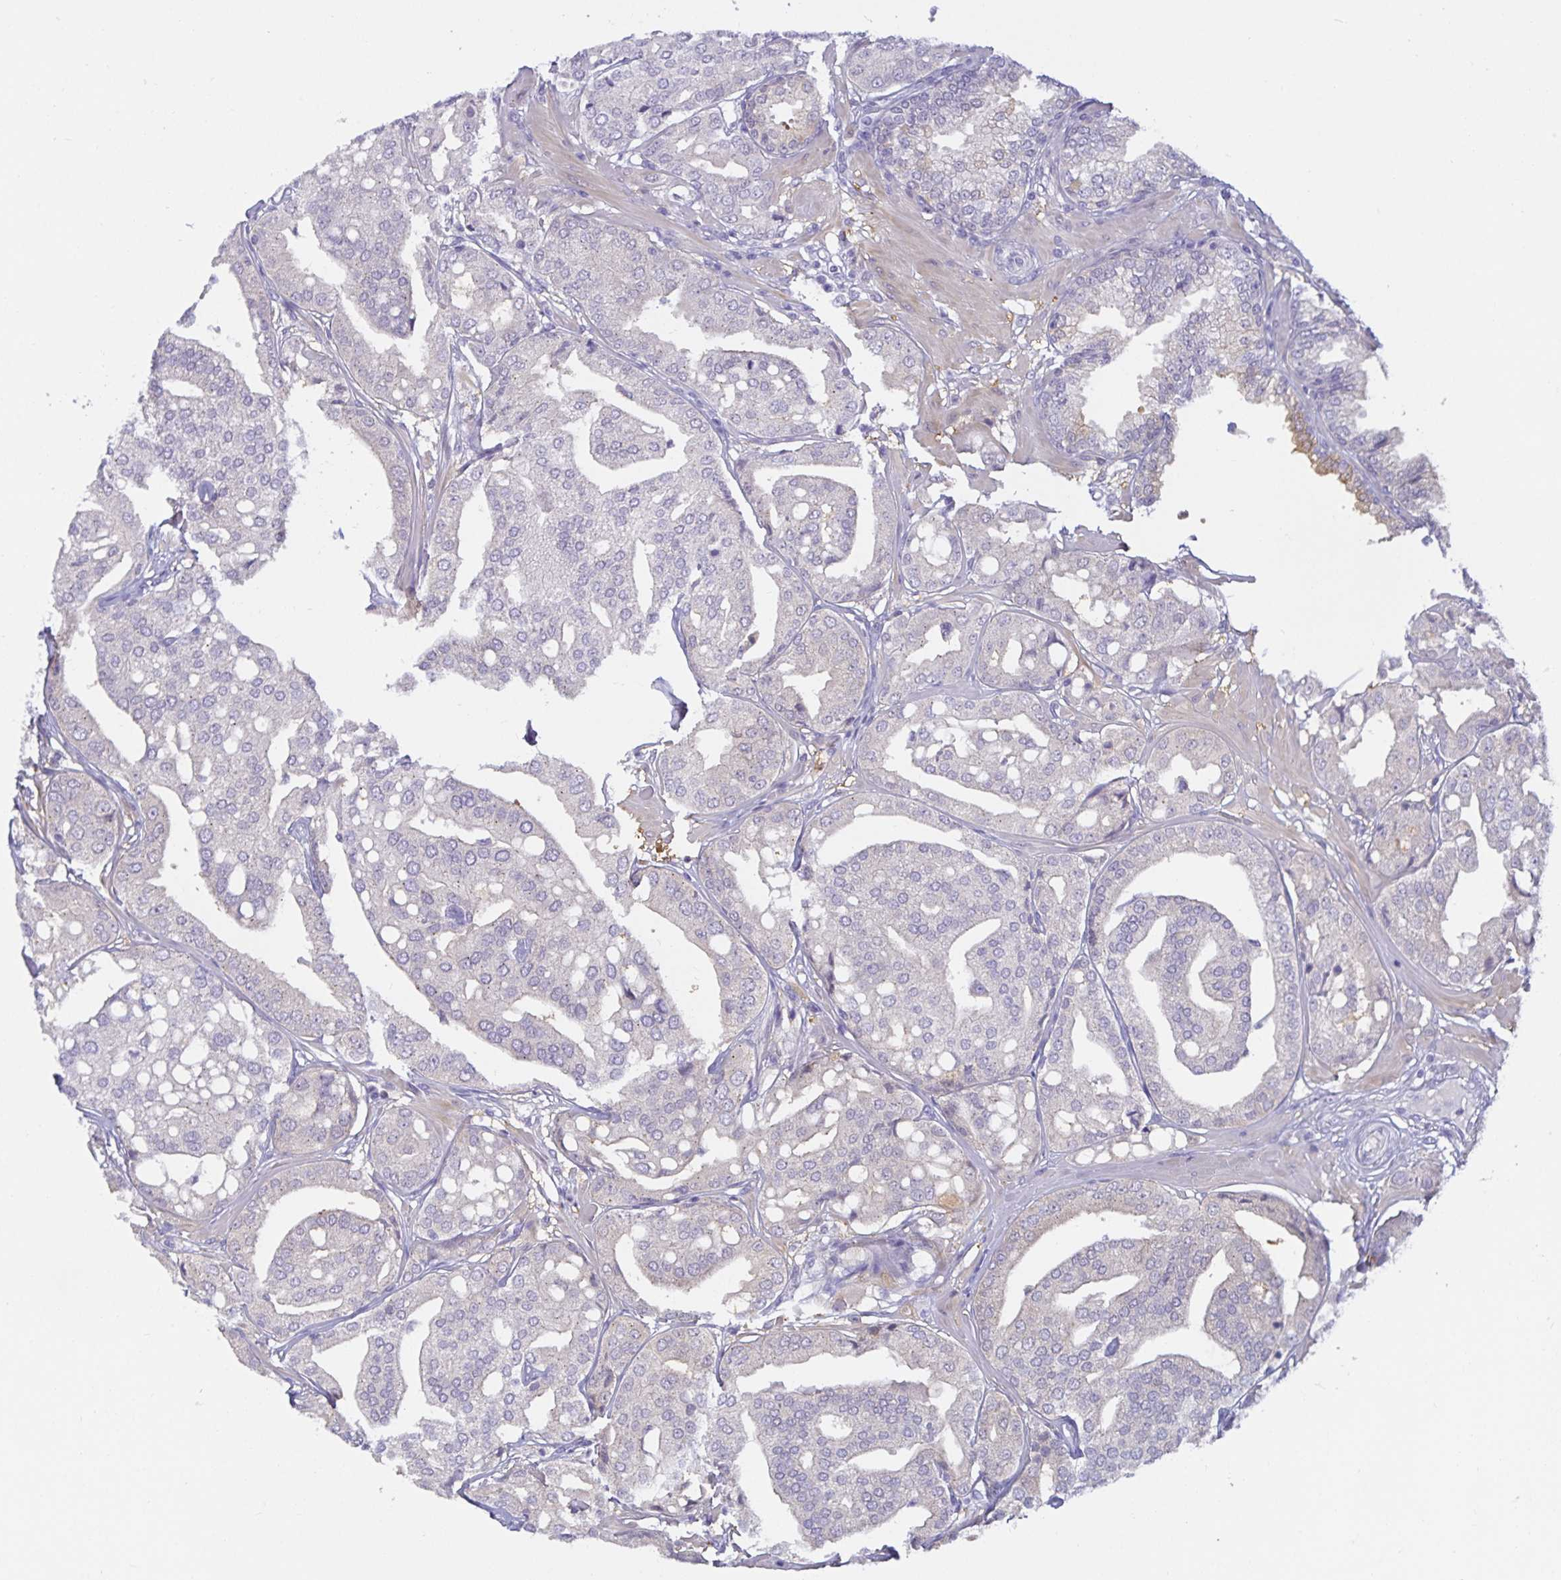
{"staining": {"intensity": "negative", "quantity": "none", "location": "none"}, "tissue": "renal cancer", "cell_type": "Tumor cells", "image_type": "cancer", "snomed": [{"axis": "morphology", "description": "Adenocarcinoma, NOS"}, {"axis": "topography", "description": "Urinary bladder"}], "caption": "Immunohistochemistry (IHC) photomicrograph of neoplastic tissue: renal adenocarcinoma stained with DAB (3,3'-diaminobenzidine) exhibits no significant protein expression in tumor cells.", "gene": "MON2", "patient": {"sex": "male", "age": 61}}